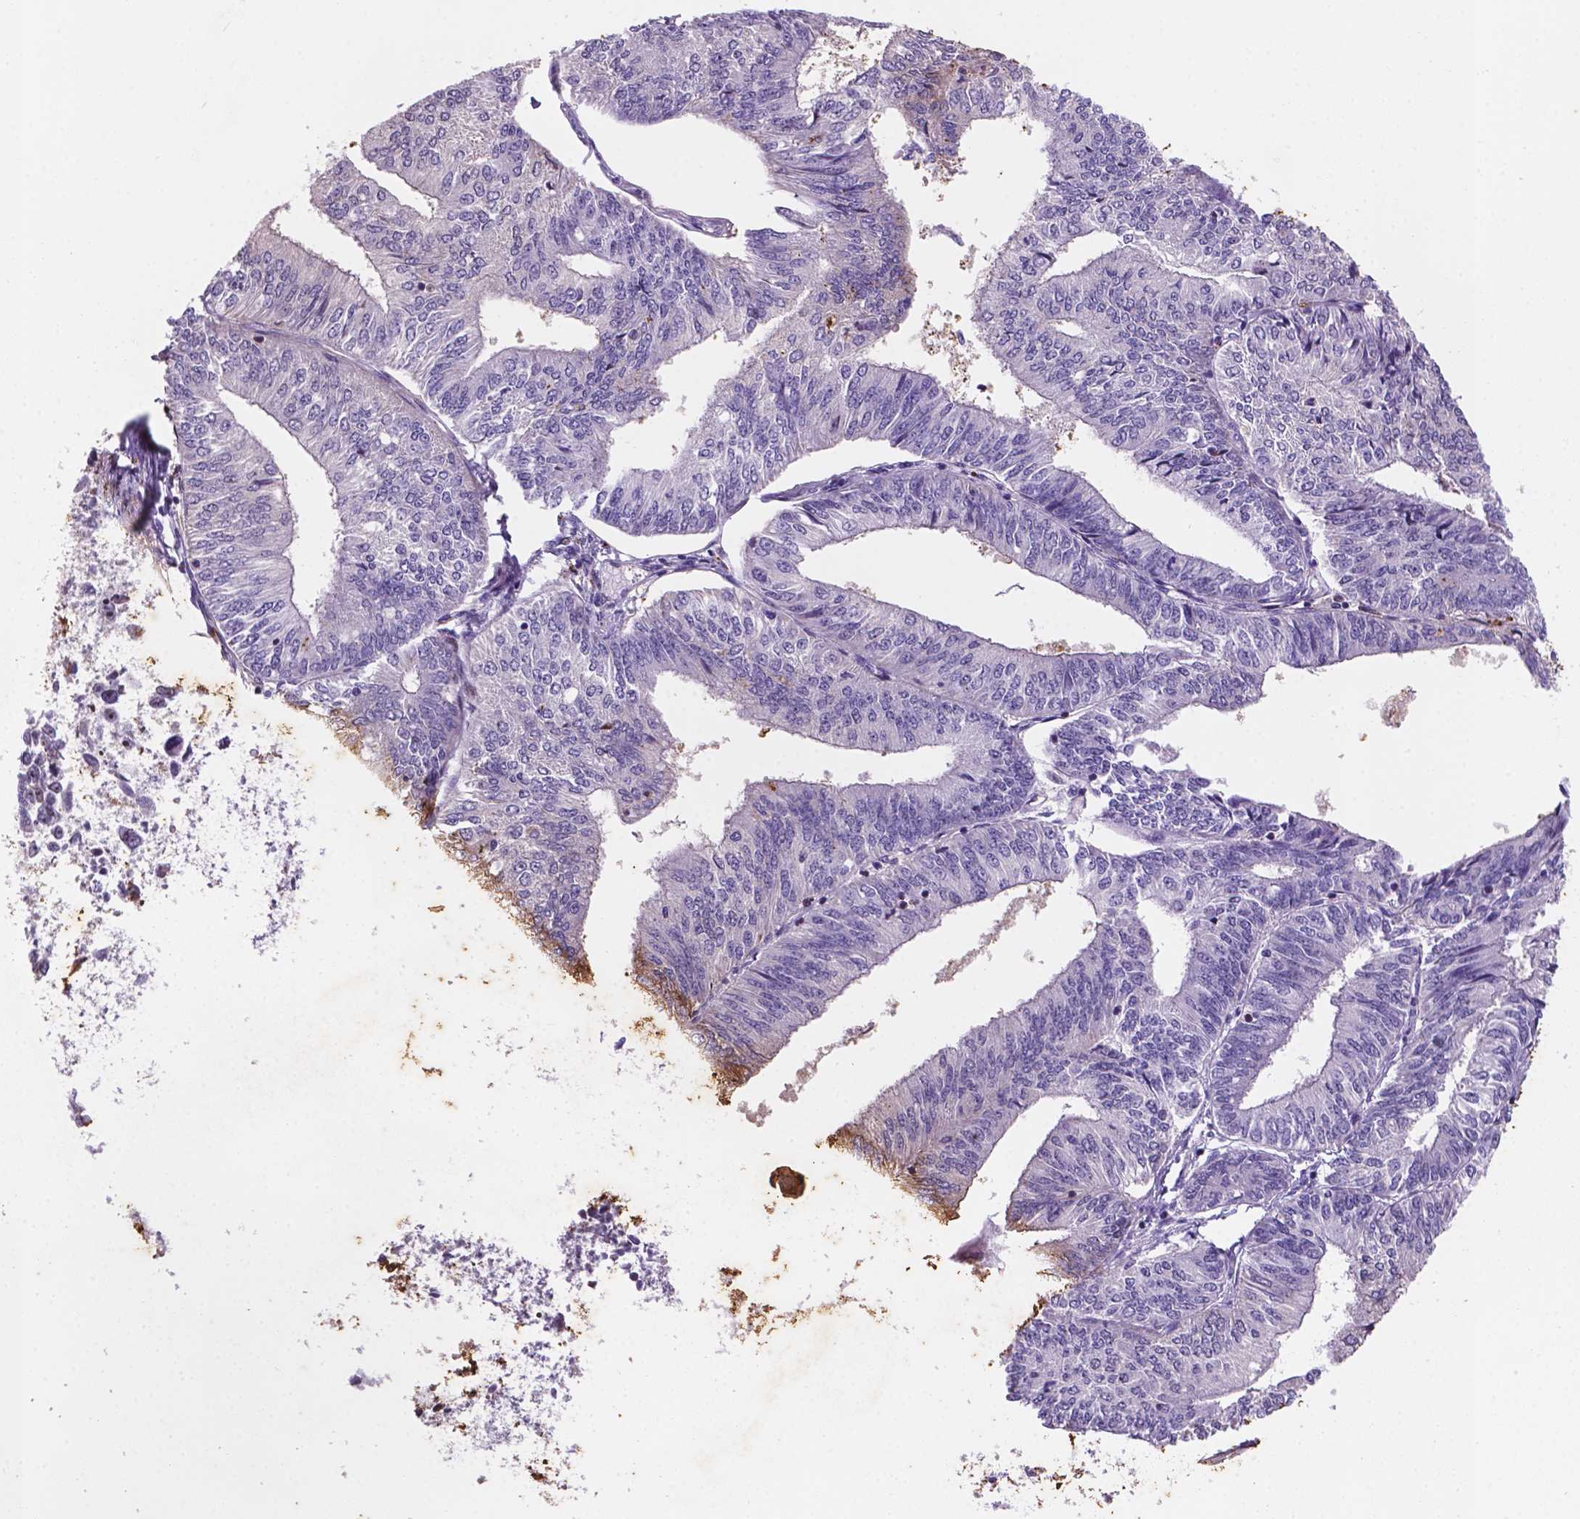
{"staining": {"intensity": "negative", "quantity": "none", "location": "none"}, "tissue": "endometrial cancer", "cell_type": "Tumor cells", "image_type": "cancer", "snomed": [{"axis": "morphology", "description": "Adenocarcinoma, NOS"}, {"axis": "topography", "description": "Endometrium"}], "caption": "Human endometrial cancer stained for a protein using immunohistochemistry (IHC) displays no positivity in tumor cells.", "gene": "TM4SF20", "patient": {"sex": "female", "age": 58}}